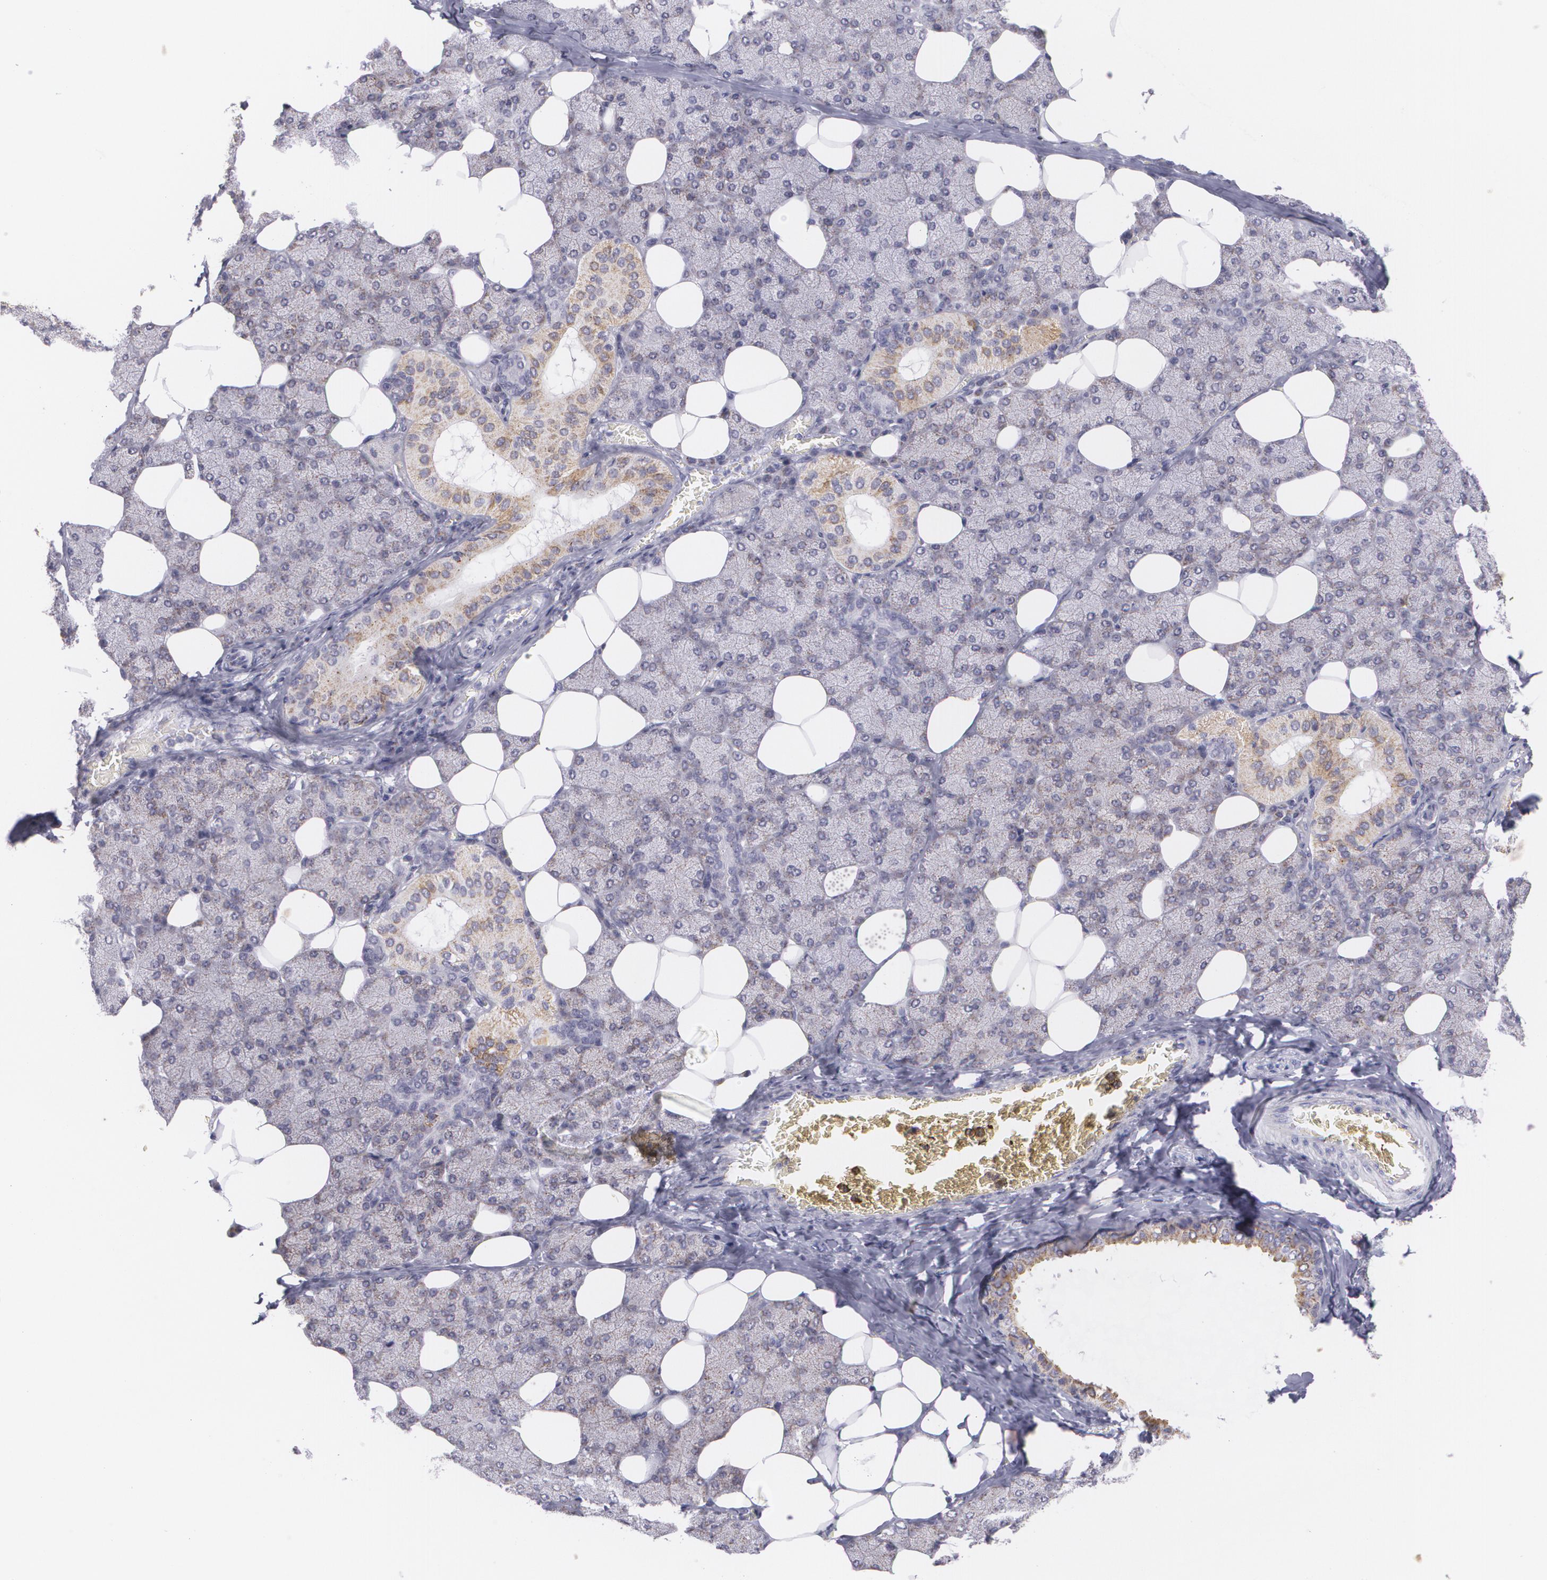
{"staining": {"intensity": "weak", "quantity": "<25%", "location": "cytoplasmic/membranous"}, "tissue": "salivary gland", "cell_type": "Glandular cells", "image_type": "normal", "snomed": [{"axis": "morphology", "description": "Normal tissue, NOS"}, {"axis": "topography", "description": "Lymph node"}, {"axis": "topography", "description": "Salivary gland"}], "caption": "Glandular cells are negative for protein expression in benign human salivary gland. (Brightfield microscopy of DAB immunohistochemistry at high magnification).", "gene": "CILK1", "patient": {"sex": "male", "age": 8}}